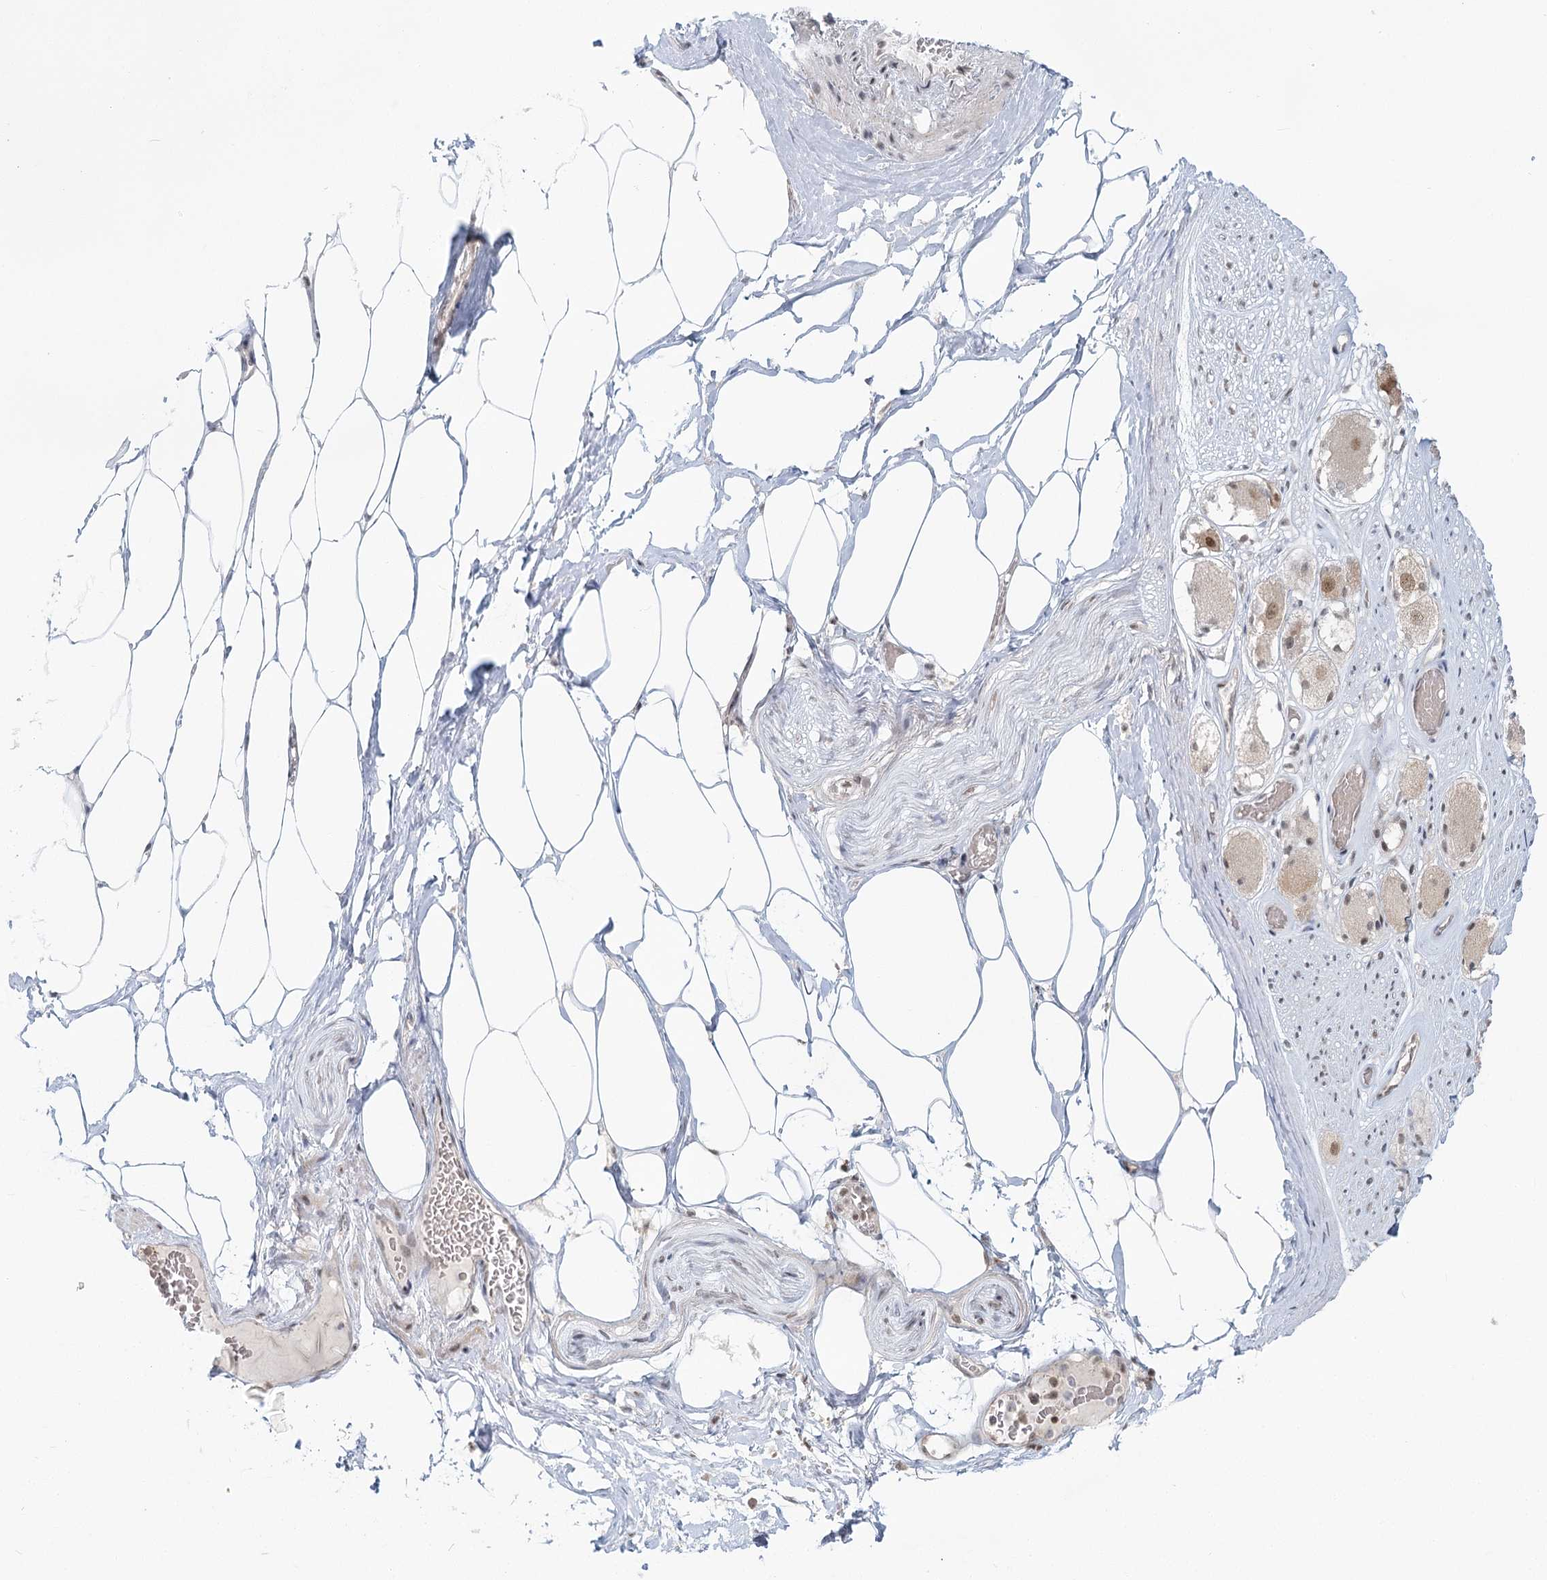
{"staining": {"intensity": "negative", "quantity": "none", "location": "none"}, "tissue": "adipose tissue", "cell_type": "Adipocytes", "image_type": "normal", "snomed": [{"axis": "morphology", "description": "Normal tissue, NOS"}, {"axis": "morphology", "description": "Adenocarcinoma, Low grade"}, {"axis": "topography", "description": "Prostate"}, {"axis": "topography", "description": "Peripheral nerve tissue"}], "caption": "Adipocytes are negative for protein expression in benign human adipose tissue. (Immunohistochemistry (ihc), brightfield microscopy, high magnification).", "gene": "R3HCC1L", "patient": {"sex": "male", "age": 63}}